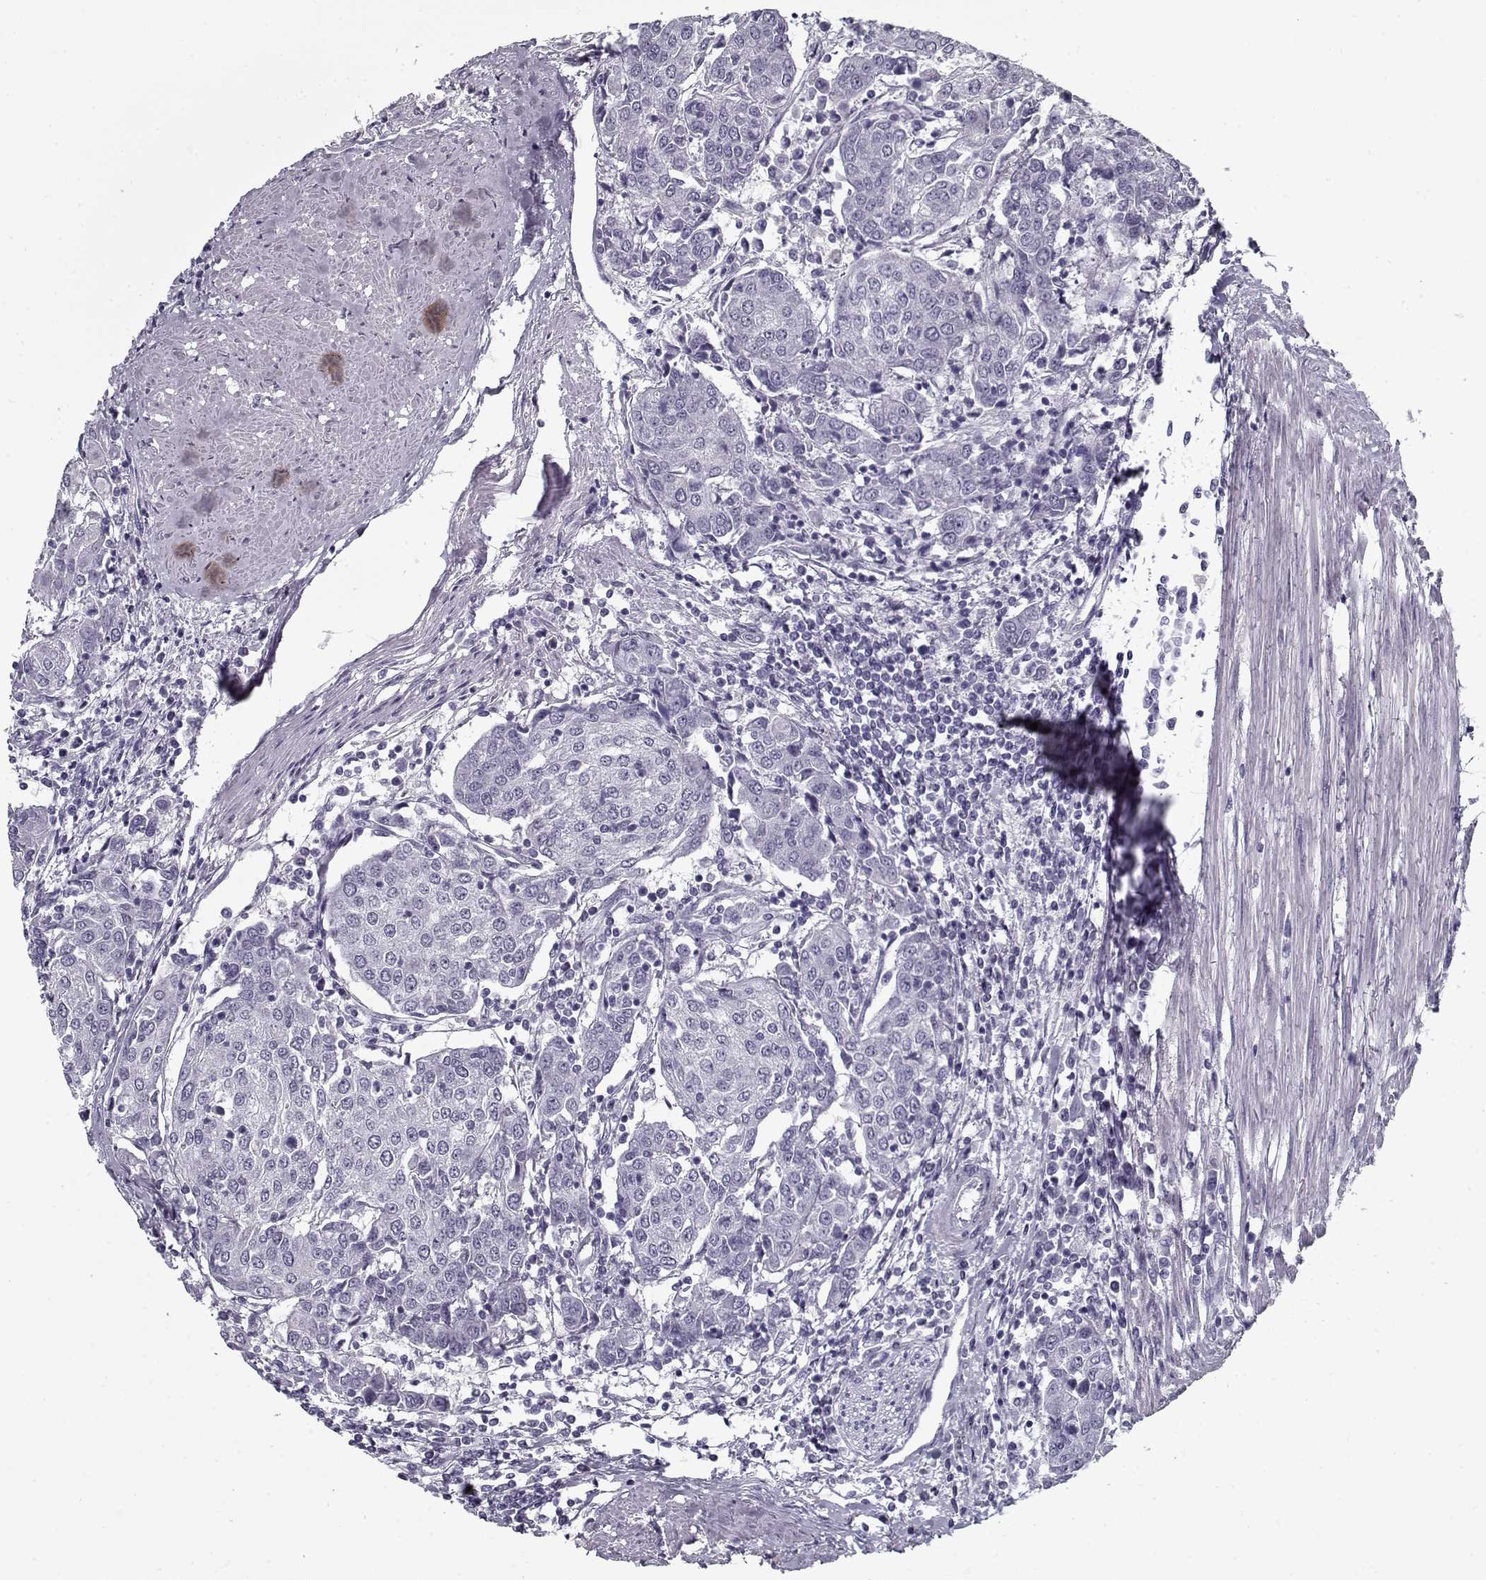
{"staining": {"intensity": "negative", "quantity": "none", "location": "none"}, "tissue": "urothelial cancer", "cell_type": "Tumor cells", "image_type": "cancer", "snomed": [{"axis": "morphology", "description": "Urothelial carcinoma, High grade"}, {"axis": "topography", "description": "Urinary bladder"}], "caption": "Protein analysis of urothelial cancer demonstrates no significant staining in tumor cells.", "gene": "SPACA9", "patient": {"sex": "female", "age": 85}}